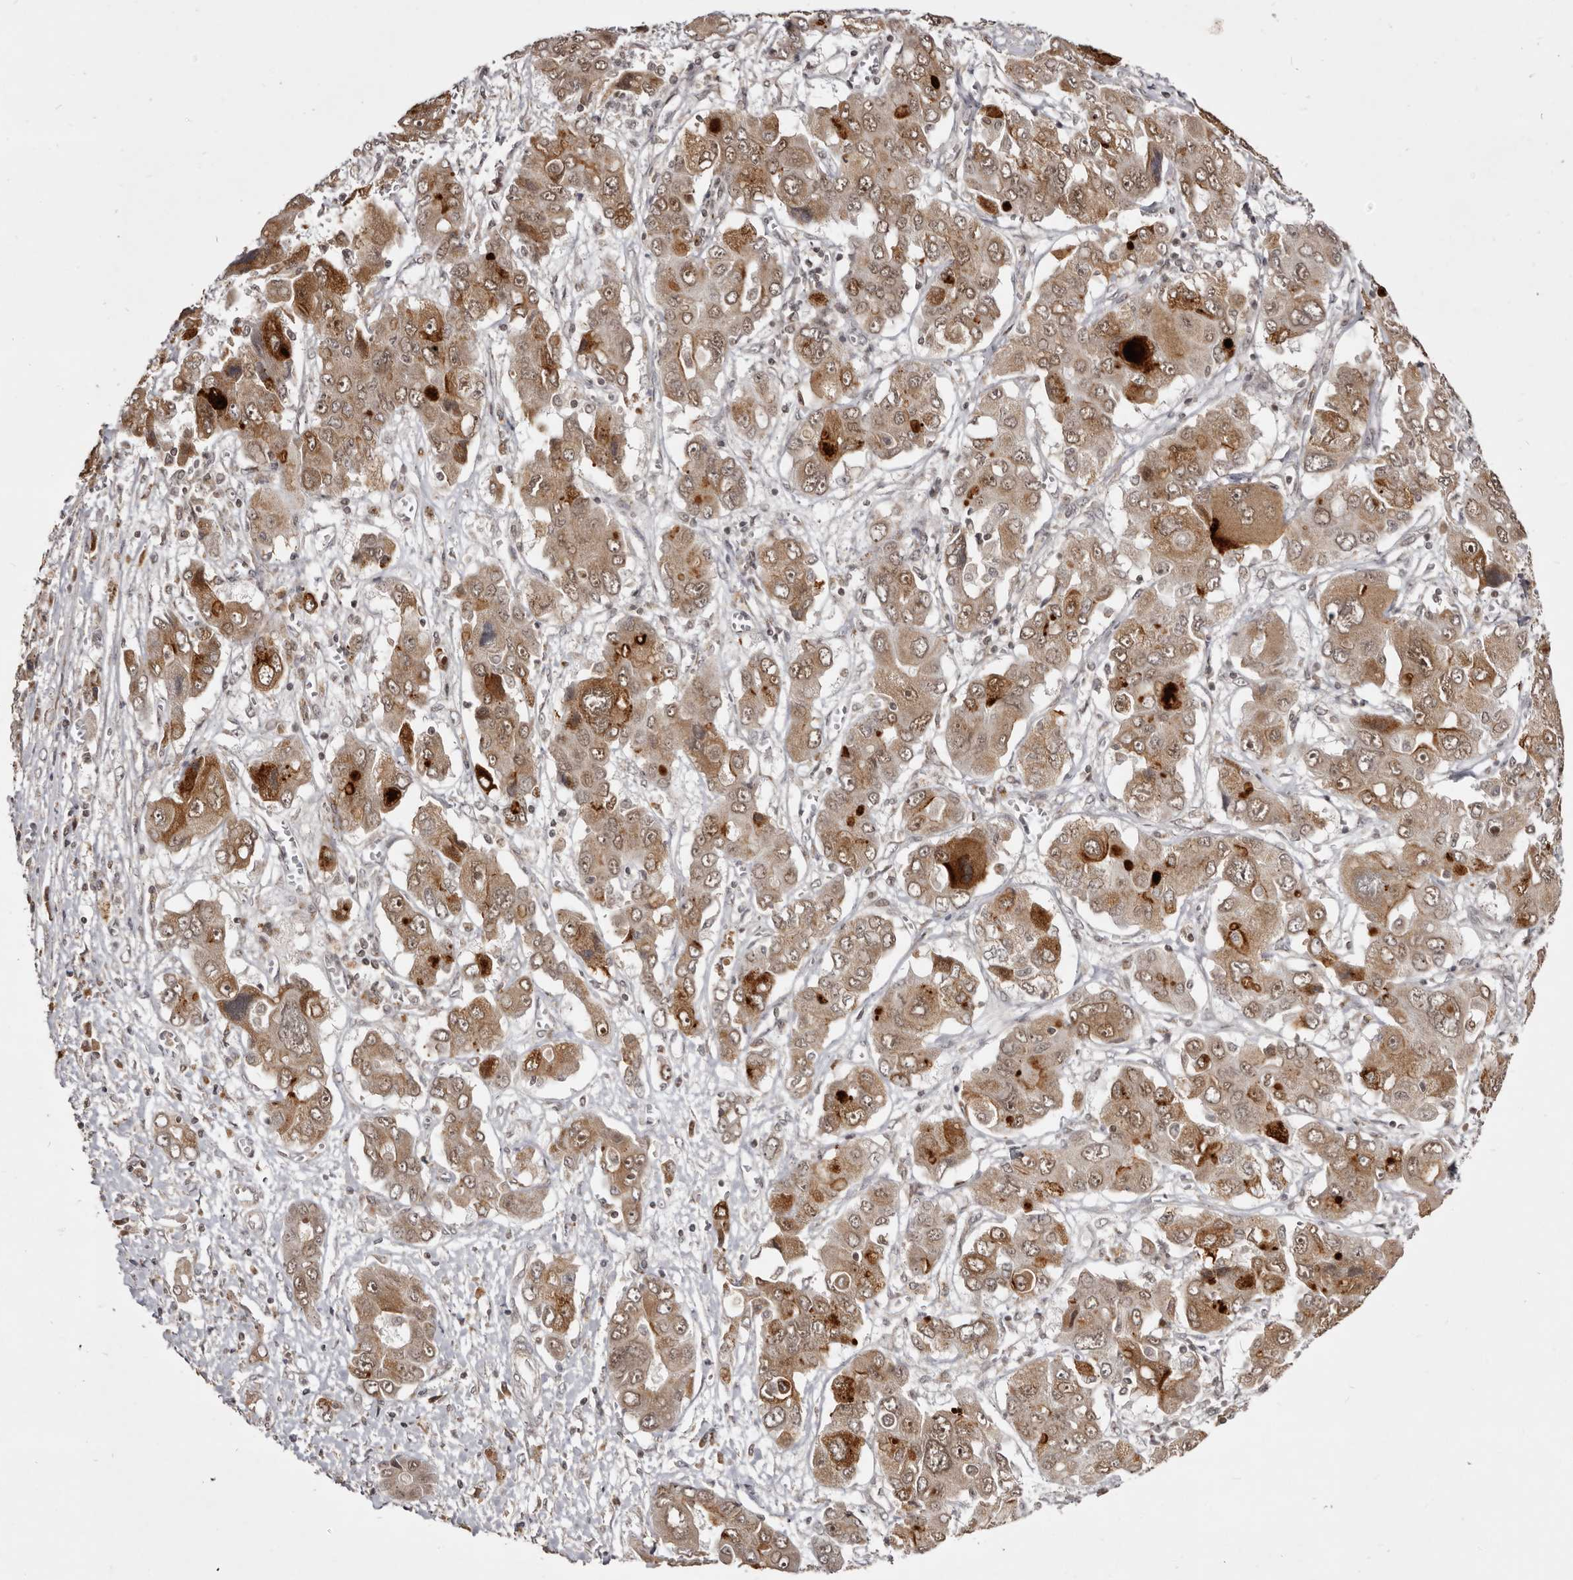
{"staining": {"intensity": "moderate", "quantity": ">75%", "location": "cytoplasmic/membranous,nuclear"}, "tissue": "liver cancer", "cell_type": "Tumor cells", "image_type": "cancer", "snomed": [{"axis": "morphology", "description": "Cholangiocarcinoma"}, {"axis": "topography", "description": "Liver"}], "caption": "Moderate cytoplasmic/membranous and nuclear positivity is seen in approximately >75% of tumor cells in cholangiocarcinoma (liver). (DAB = brown stain, brightfield microscopy at high magnification).", "gene": "THUMPD1", "patient": {"sex": "male", "age": 67}}